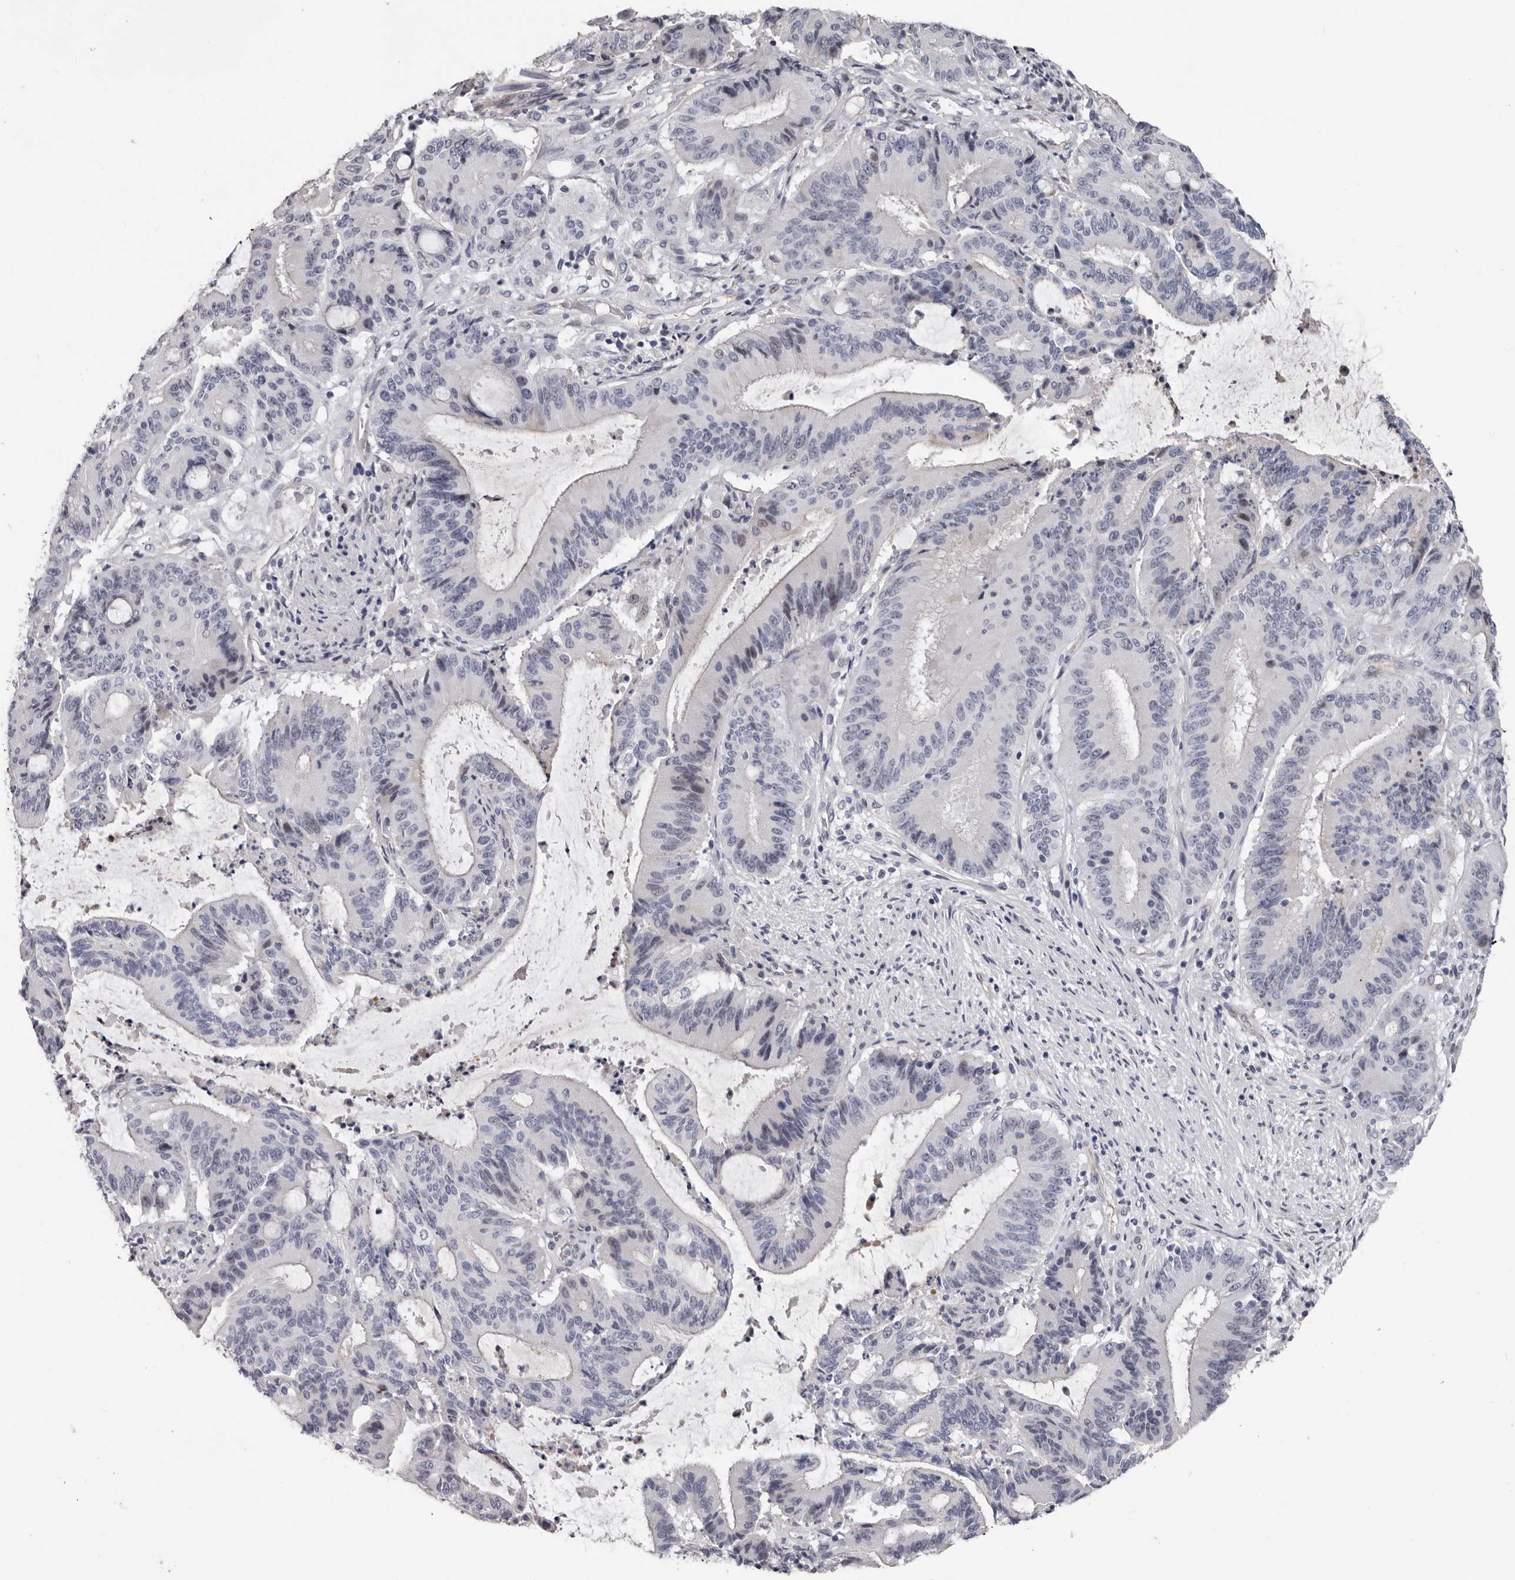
{"staining": {"intensity": "negative", "quantity": "none", "location": "none"}, "tissue": "liver cancer", "cell_type": "Tumor cells", "image_type": "cancer", "snomed": [{"axis": "morphology", "description": "Normal tissue, NOS"}, {"axis": "morphology", "description": "Cholangiocarcinoma"}, {"axis": "topography", "description": "Liver"}, {"axis": "topography", "description": "Peripheral nerve tissue"}], "caption": "Immunohistochemistry histopathology image of neoplastic tissue: liver cancer stained with DAB shows no significant protein positivity in tumor cells.", "gene": "RNF217", "patient": {"sex": "female", "age": 73}}